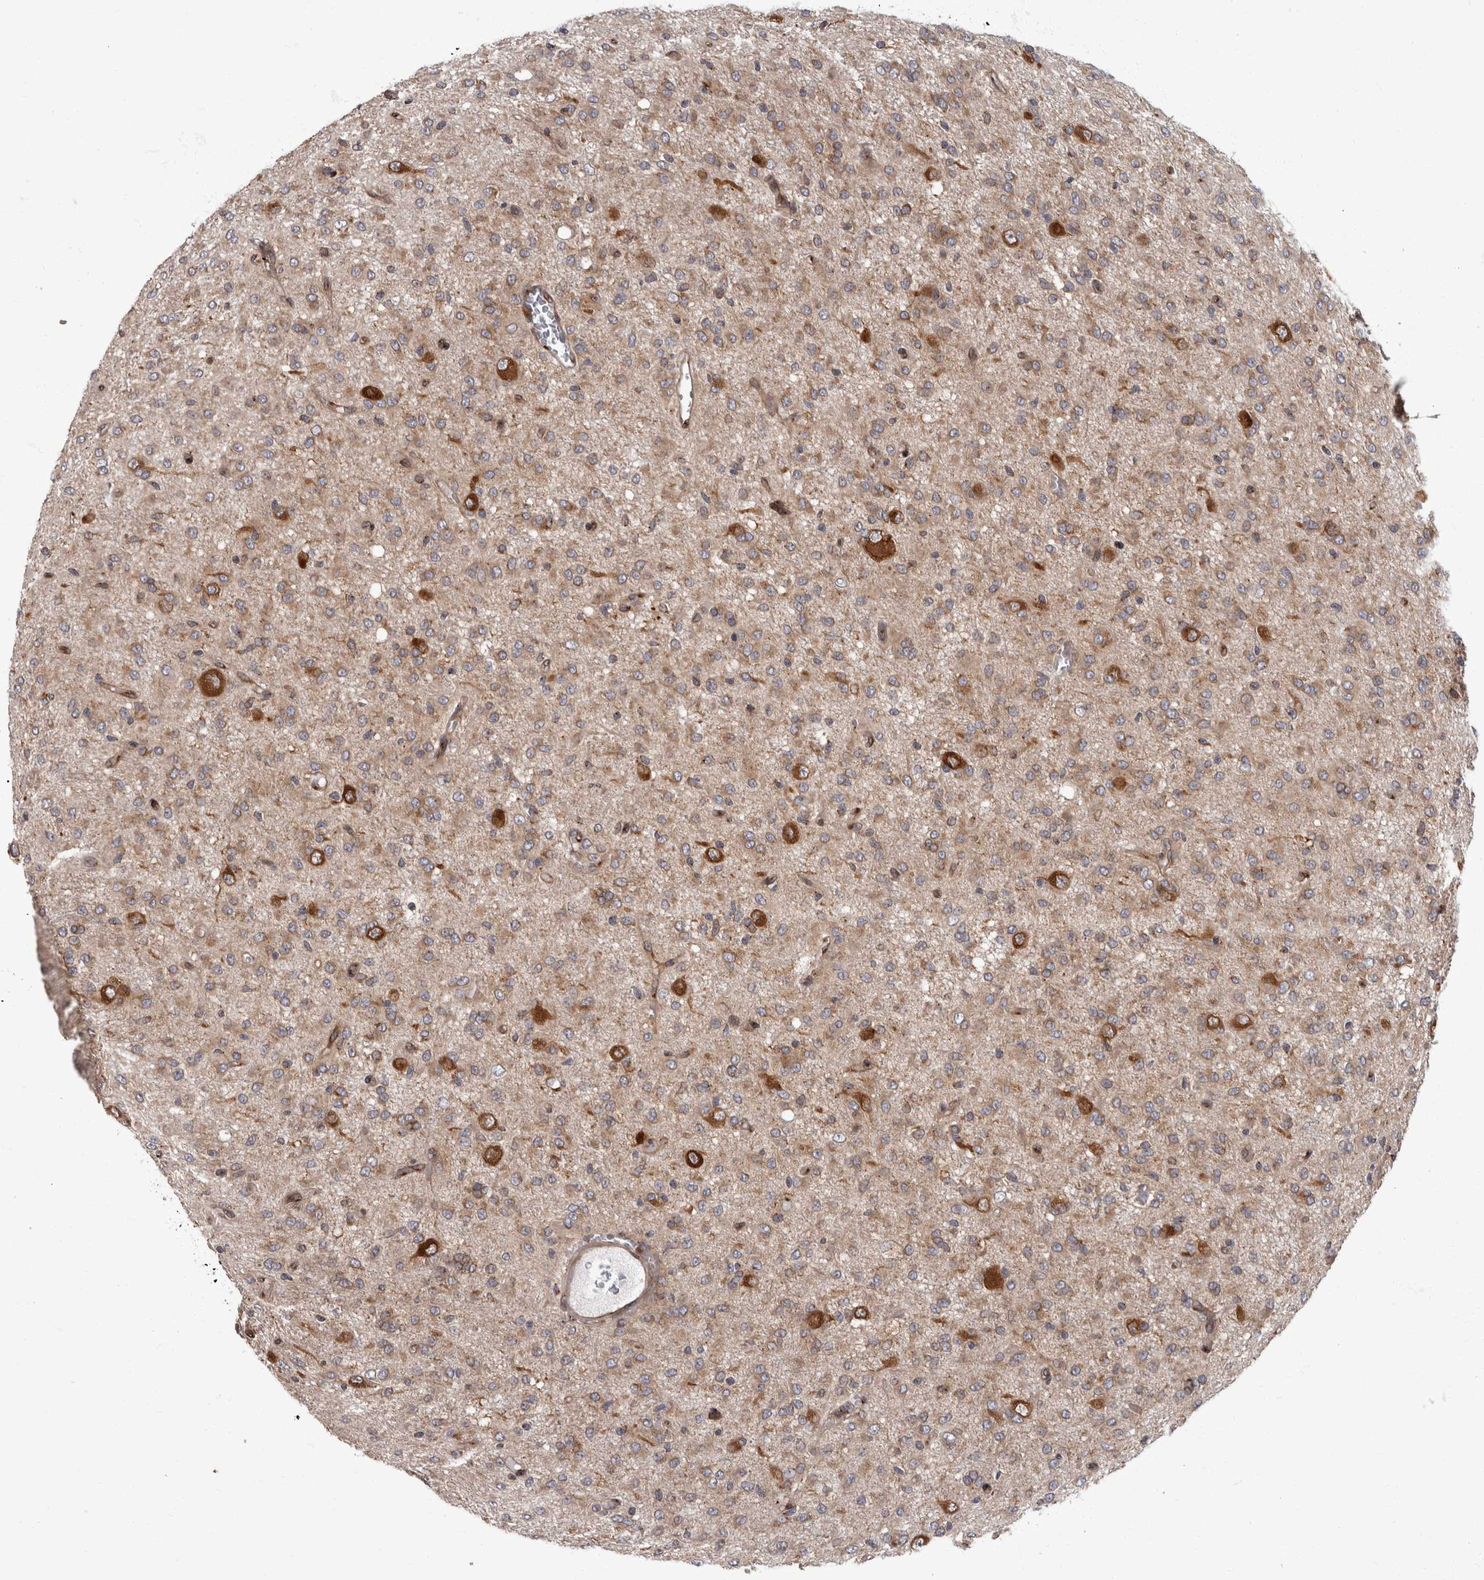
{"staining": {"intensity": "strong", "quantity": "<25%", "location": "cytoplasmic/membranous"}, "tissue": "glioma", "cell_type": "Tumor cells", "image_type": "cancer", "snomed": [{"axis": "morphology", "description": "Glioma, malignant, High grade"}, {"axis": "topography", "description": "Brain"}], "caption": "Human high-grade glioma (malignant) stained for a protein (brown) shows strong cytoplasmic/membranous positive staining in approximately <25% of tumor cells.", "gene": "HOOK3", "patient": {"sex": "female", "age": 59}}